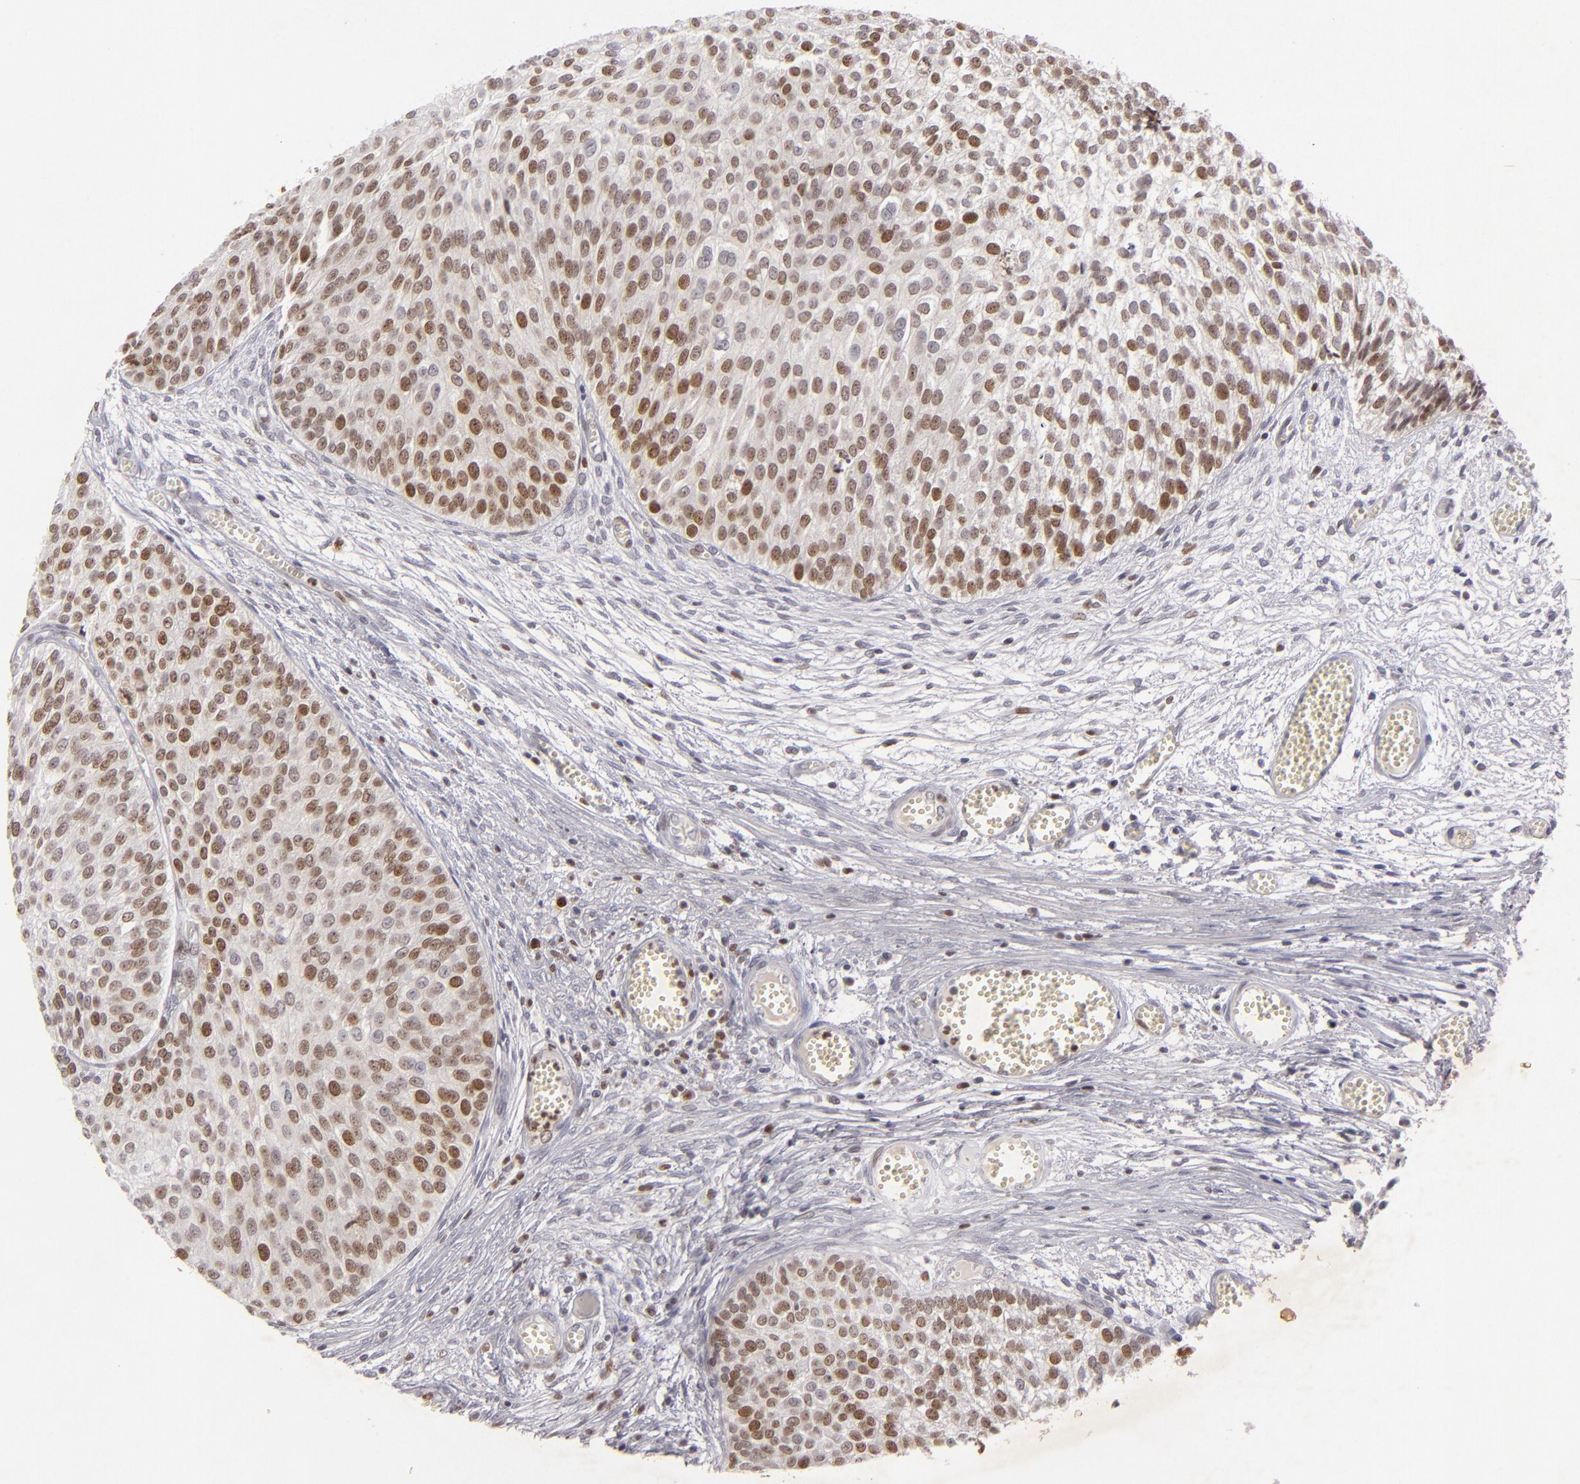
{"staining": {"intensity": "moderate", "quantity": ">75%", "location": "nuclear"}, "tissue": "urothelial cancer", "cell_type": "Tumor cells", "image_type": "cancer", "snomed": [{"axis": "morphology", "description": "Urothelial carcinoma, Low grade"}, {"axis": "topography", "description": "Urinary bladder"}], "caption": "A photomicrograph of human urothelial carcinoma (low-grade) stained for a protein shows moderate nuclear brown staining in tumor cells.", "gene": "FEN1", "patient": {"sex": "male", "age": 84}}